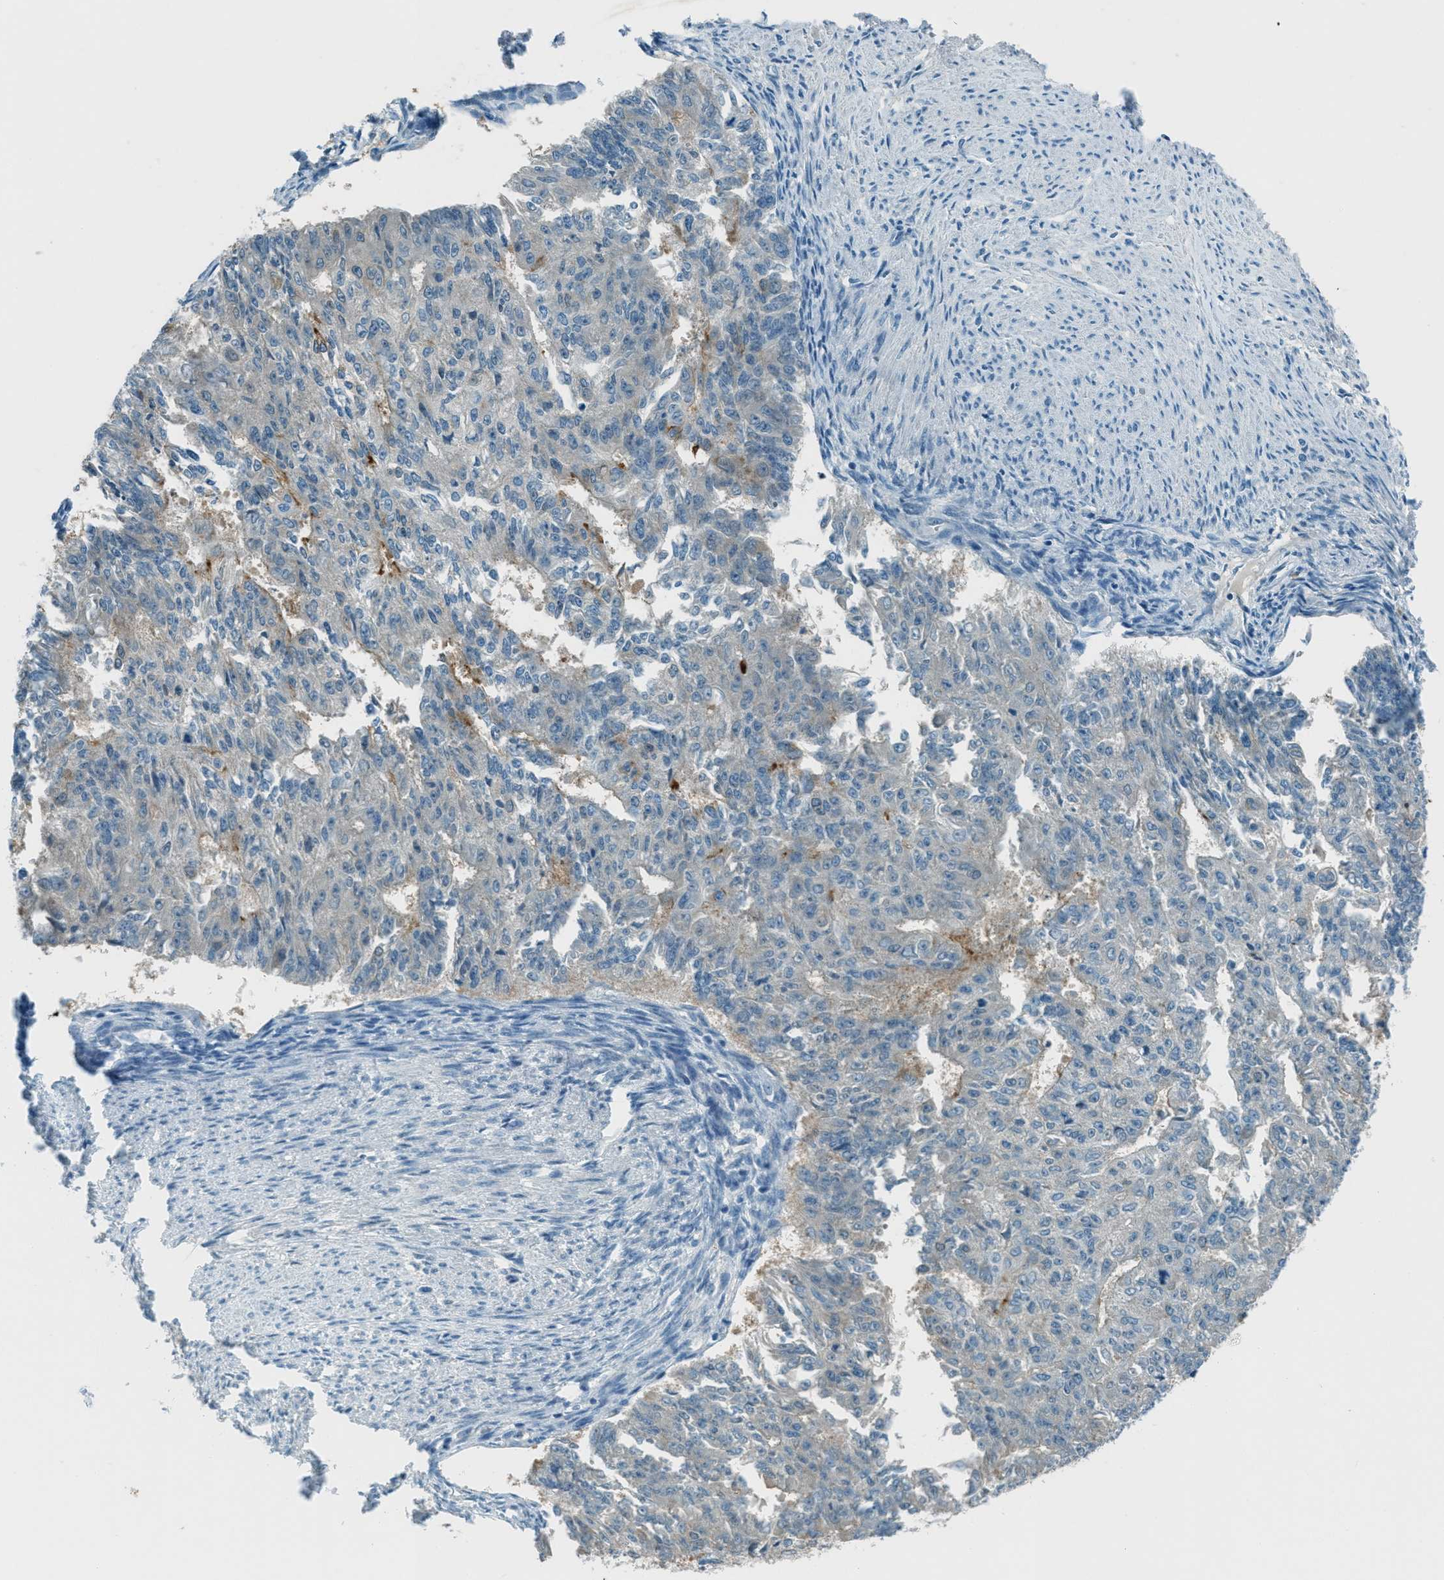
{"staining": {"intensity": "moderate", "quantity": "<25%", "location": "cytoplasmic/membranous"}, "tissue": "endometrial cancer", "cell_type": "Tumor cells", "image_type": "cancer", "snomed": [{"axis": "morphology", "description": "Adenocarcinoma, NOS"}, {"axis": "topography", "description": "Endometrium"}], "caption": "This is an image of immunohistochemistry (IHC) staining of adenocarcinoma (endometrial), which shows moderate staining in the cytoplasmic/membranous of tumor cells.", "gene": "MSLN", "patient": {"sex": "female", "age": 32}}